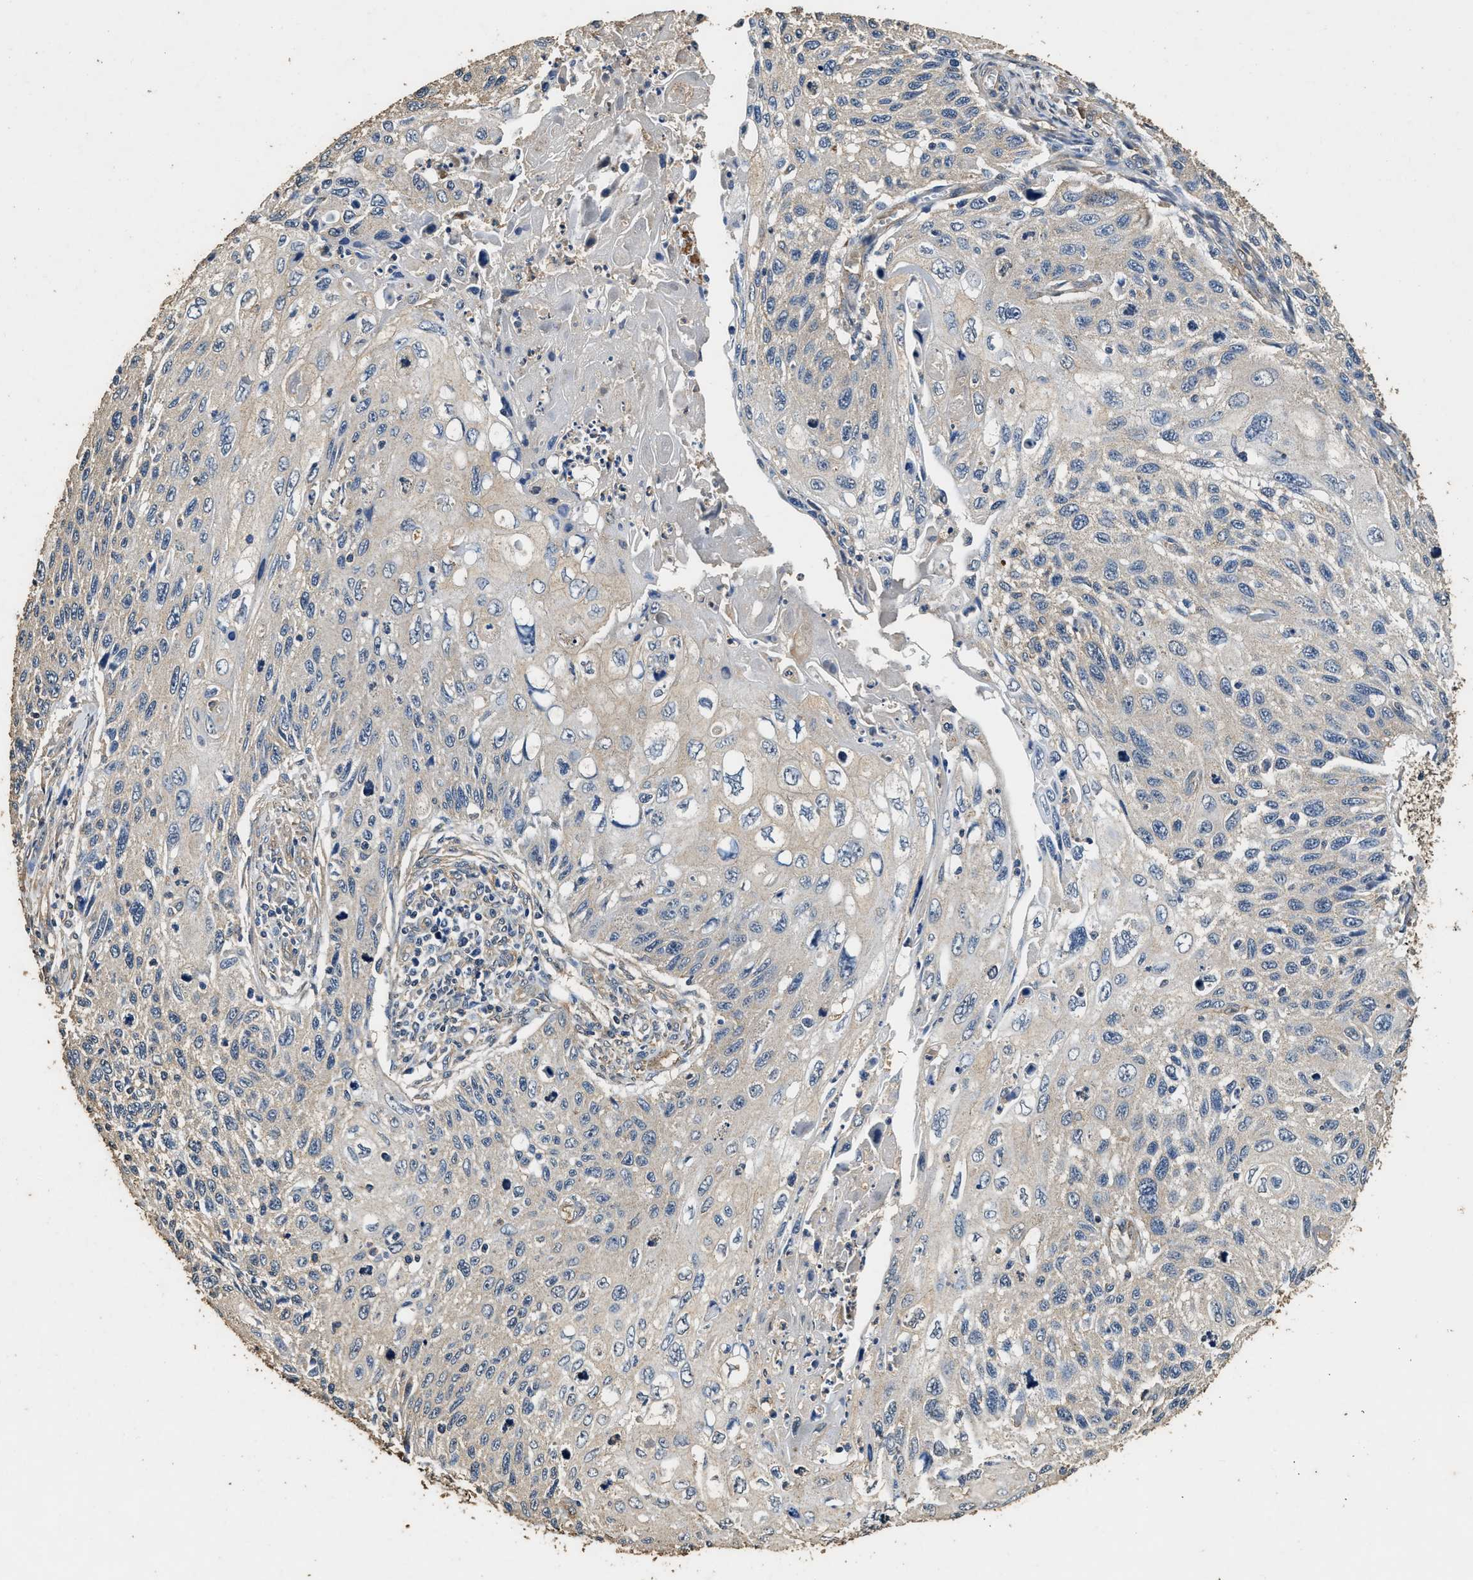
{"staining": {"intensity": "negative", "quantity": "none", "location": "none"}, "tissue": "cervical cancer", "cell_type": "Tumor cells", "image_type": "cancer", "snomed": [{"axis": "morphology", "description": "Squamous cell carcinoma, NOS"}, {"axis": "topography", "description": "Cervix"}], "caption": "There is no significant staining in tumor cells of cervical squamous cell carcinoma.", "gene": "MIB1", "patient": {"sex": "female", "age": 70}}